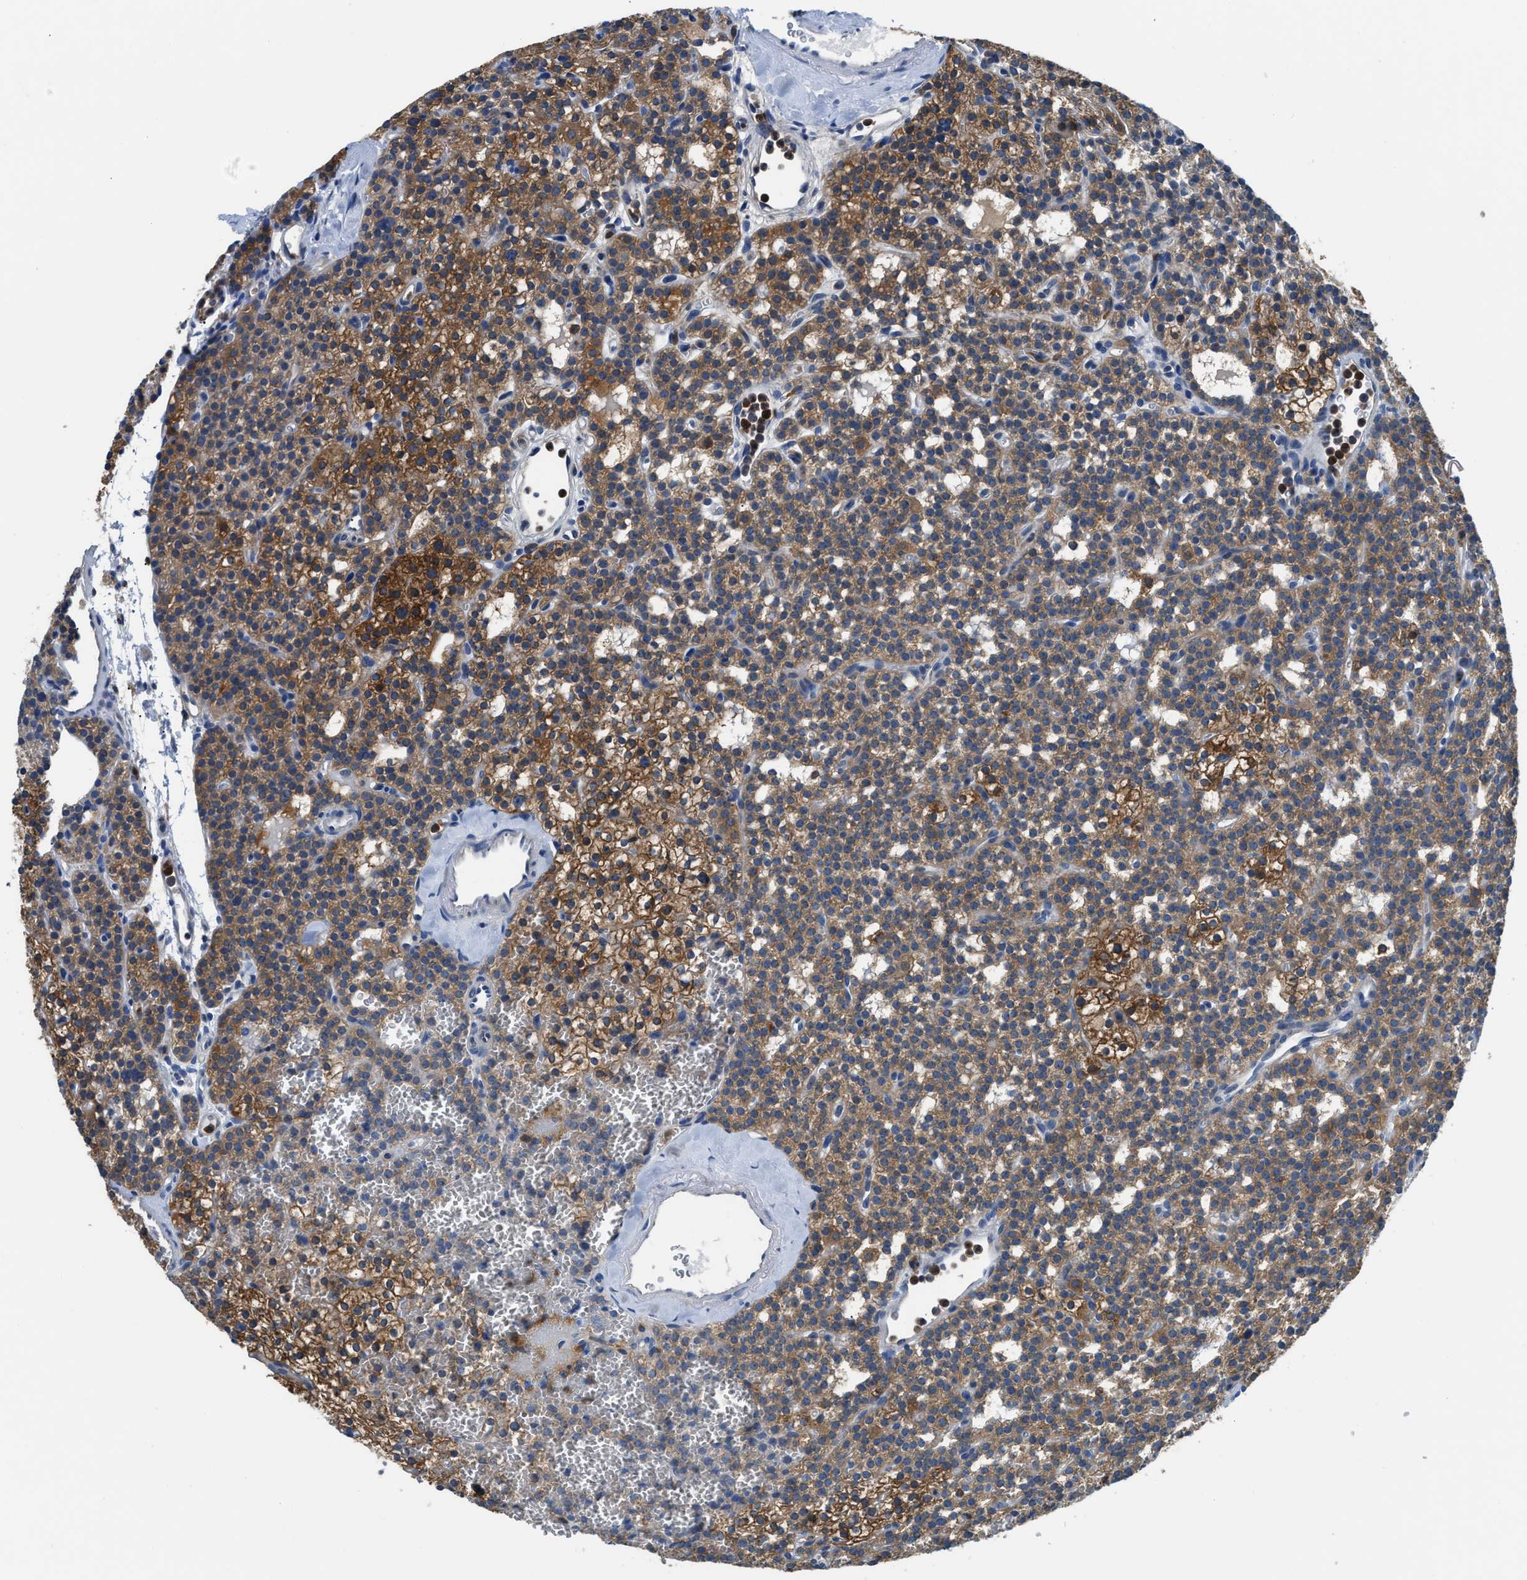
{"staining": {"intensity": "moderate", "quantity": ">75%", "location": "cytoplasmic/membranous"}, "tissue": "parathyroid gland", "cell_type": "Glandular cells", "image_type": "normal", "snomed": [{"axis": "morphology", "description": "Normal tissue, NOS"}, {"axis": "morphology", "description": "Adenoma, NOS"}, {"axis": "topography", "description": "Parathyroid gland"}], "caption": "The photomicrograph demonstrates staining of benign parathyroid gland, revealing moderate cytoplasmic/membranous protein staining (brown color) within glandular cells.", "gene": "PKM", "patient": {"sex": "female", "age": 74}}